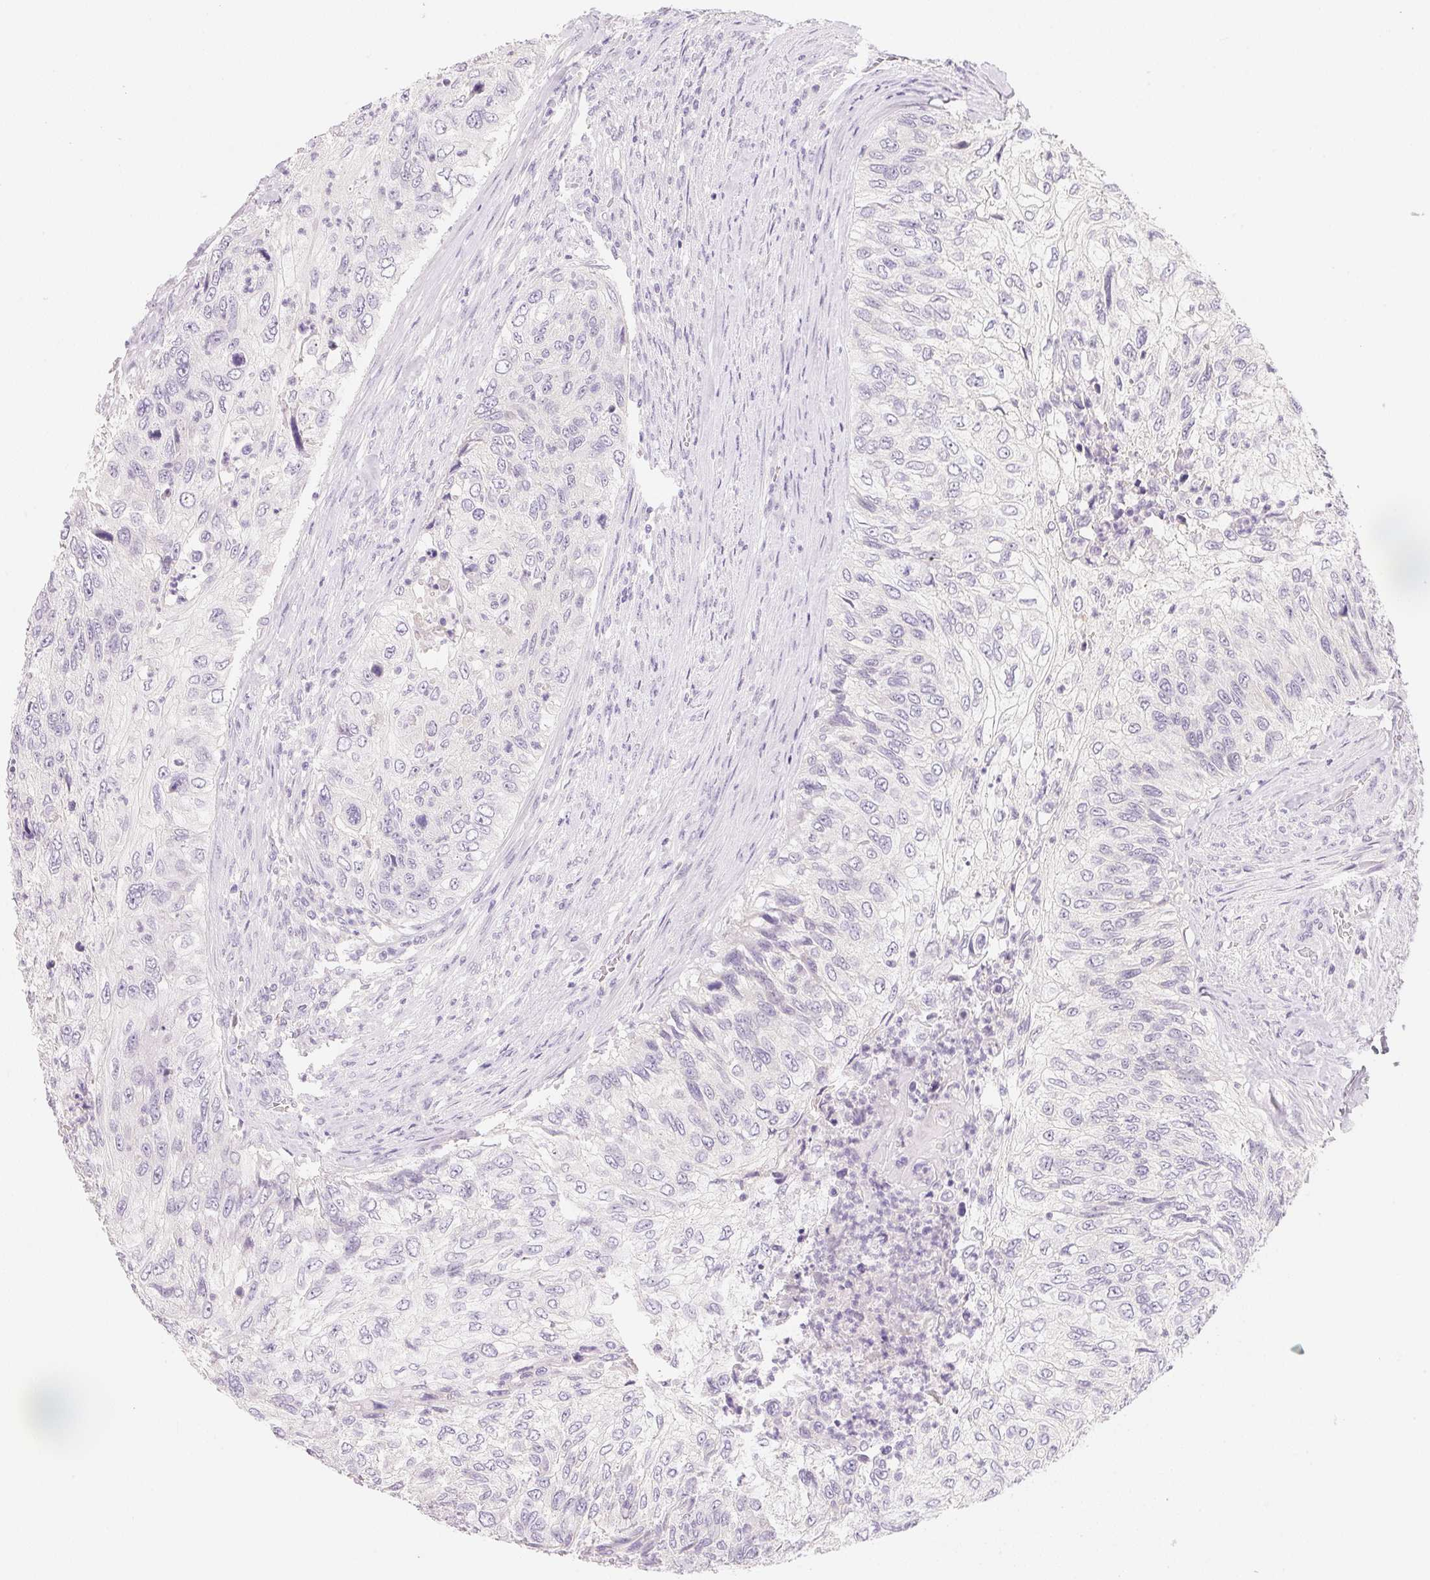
{"staining": {"intensity": "negative", "quantity": "none", "location": "none"}, "tissue": "urothelial cancer", "cell_type": "Tumor cells", "image_type": "cancer", "snomed": [{"axis": "morphology", "description": "Urothelial carcinoma, High grade"}, {"axis": "topography", "description": "Urinary bladder"}], "caption": "Immunohistochemistry of human urothelial cancer demonstrates no staining in tumor cells.", "gene": "MCOLN3", "patient": {"sex": "female", "age": 60}}